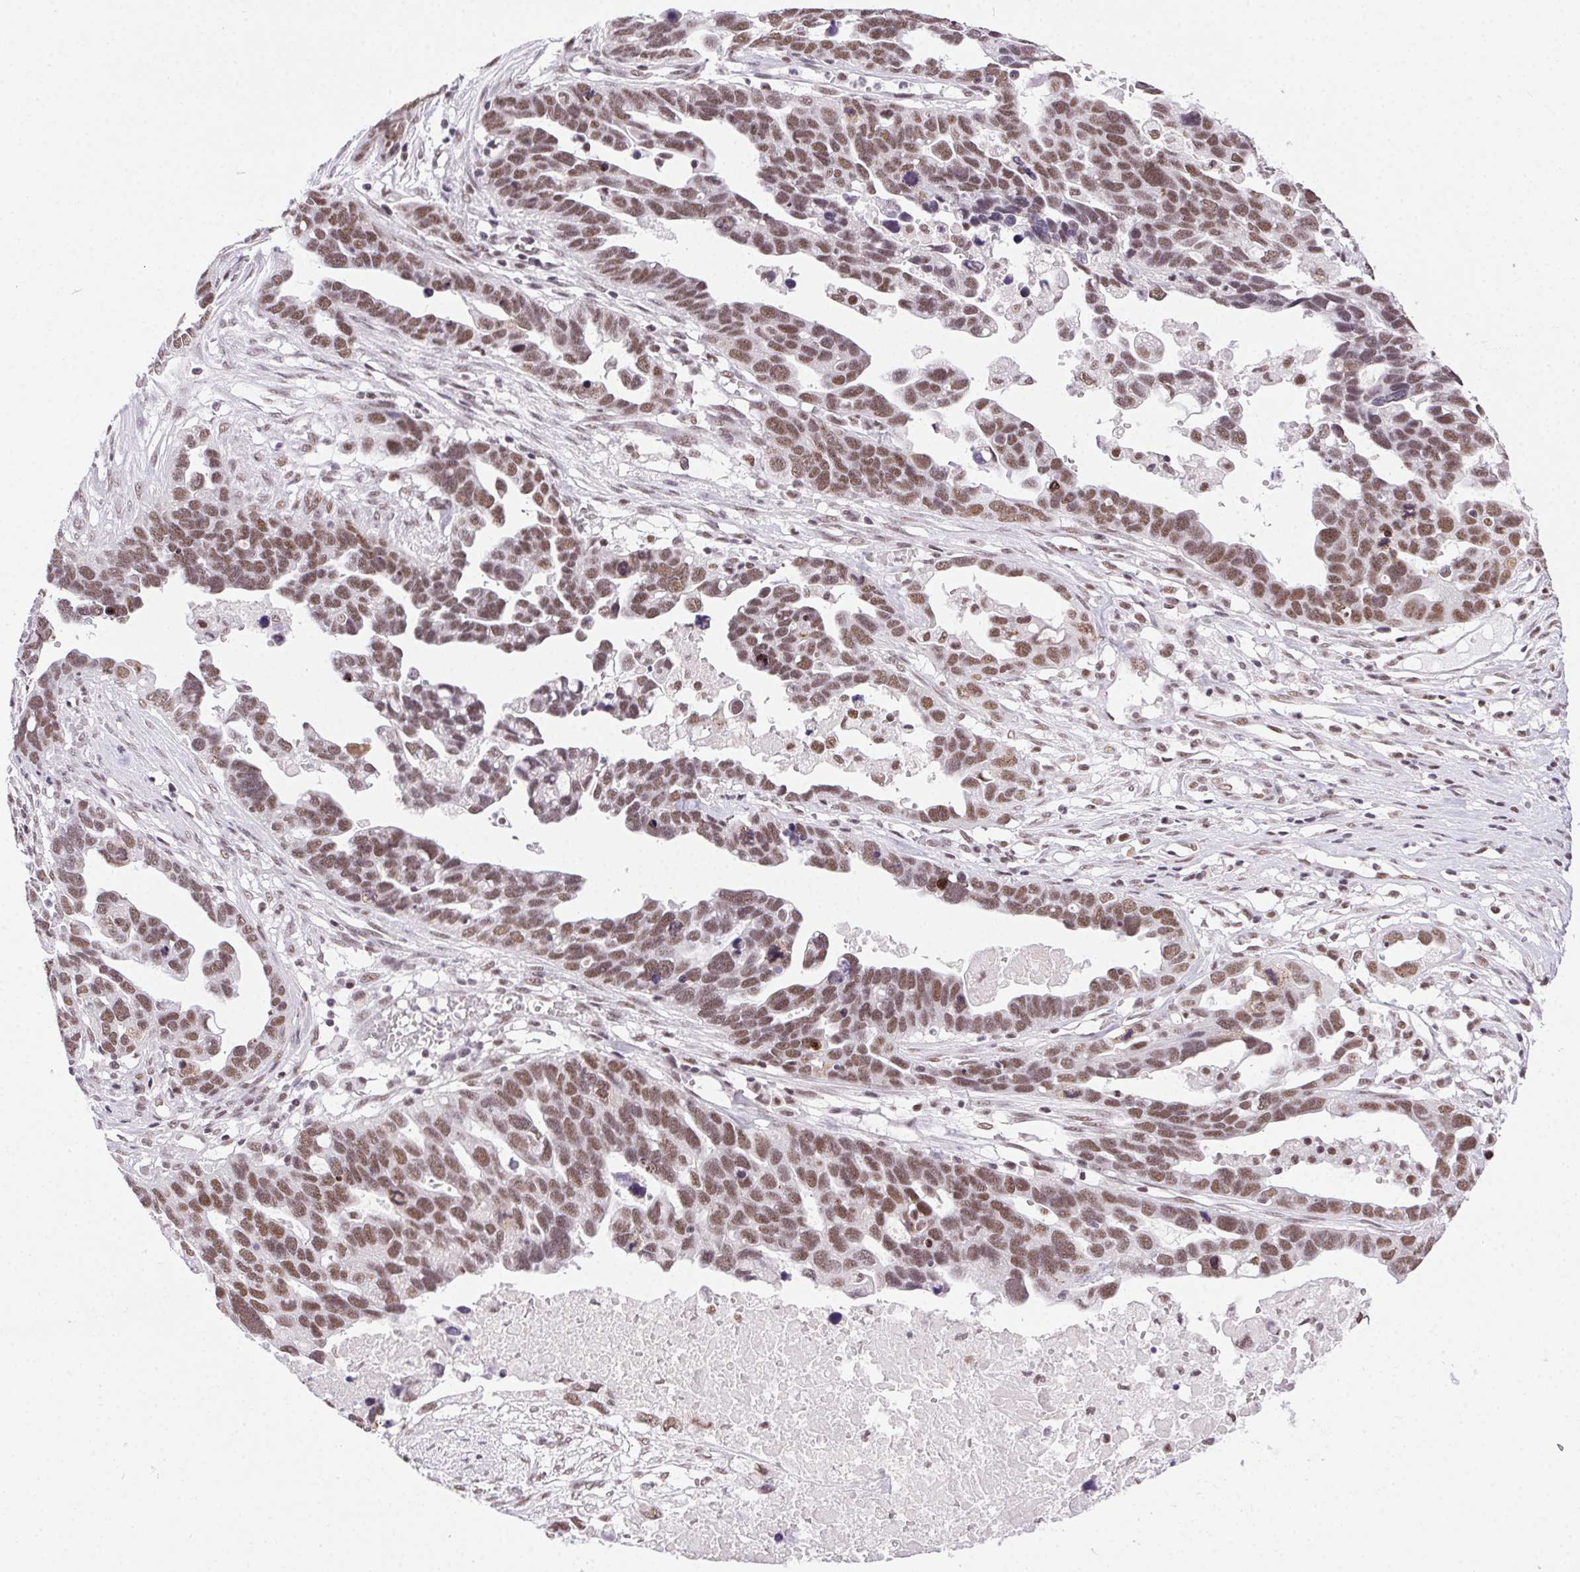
{"staining": {"intensity": "moderate", "quantity": ">75%", "location": "nuclear"}, "tissue": "ovarian cancer", "cell_type": "Tumor cells", "image_type": "cancer", "snomed": [{"axis": "morphology", "description": "Cystadenocarcinoma, serous, NOS"}, {"axis": "topography", "description": "Ovary"}], "caption": "Ovarian serous cystadenocarcinoma stained with immunohistochemistry displays moderate nuclear staining in about >75% of tumor cells. Nuclei are stained in blue.", "gene": "TRA2B", "patient": {"sex": "female", "age": 54}}